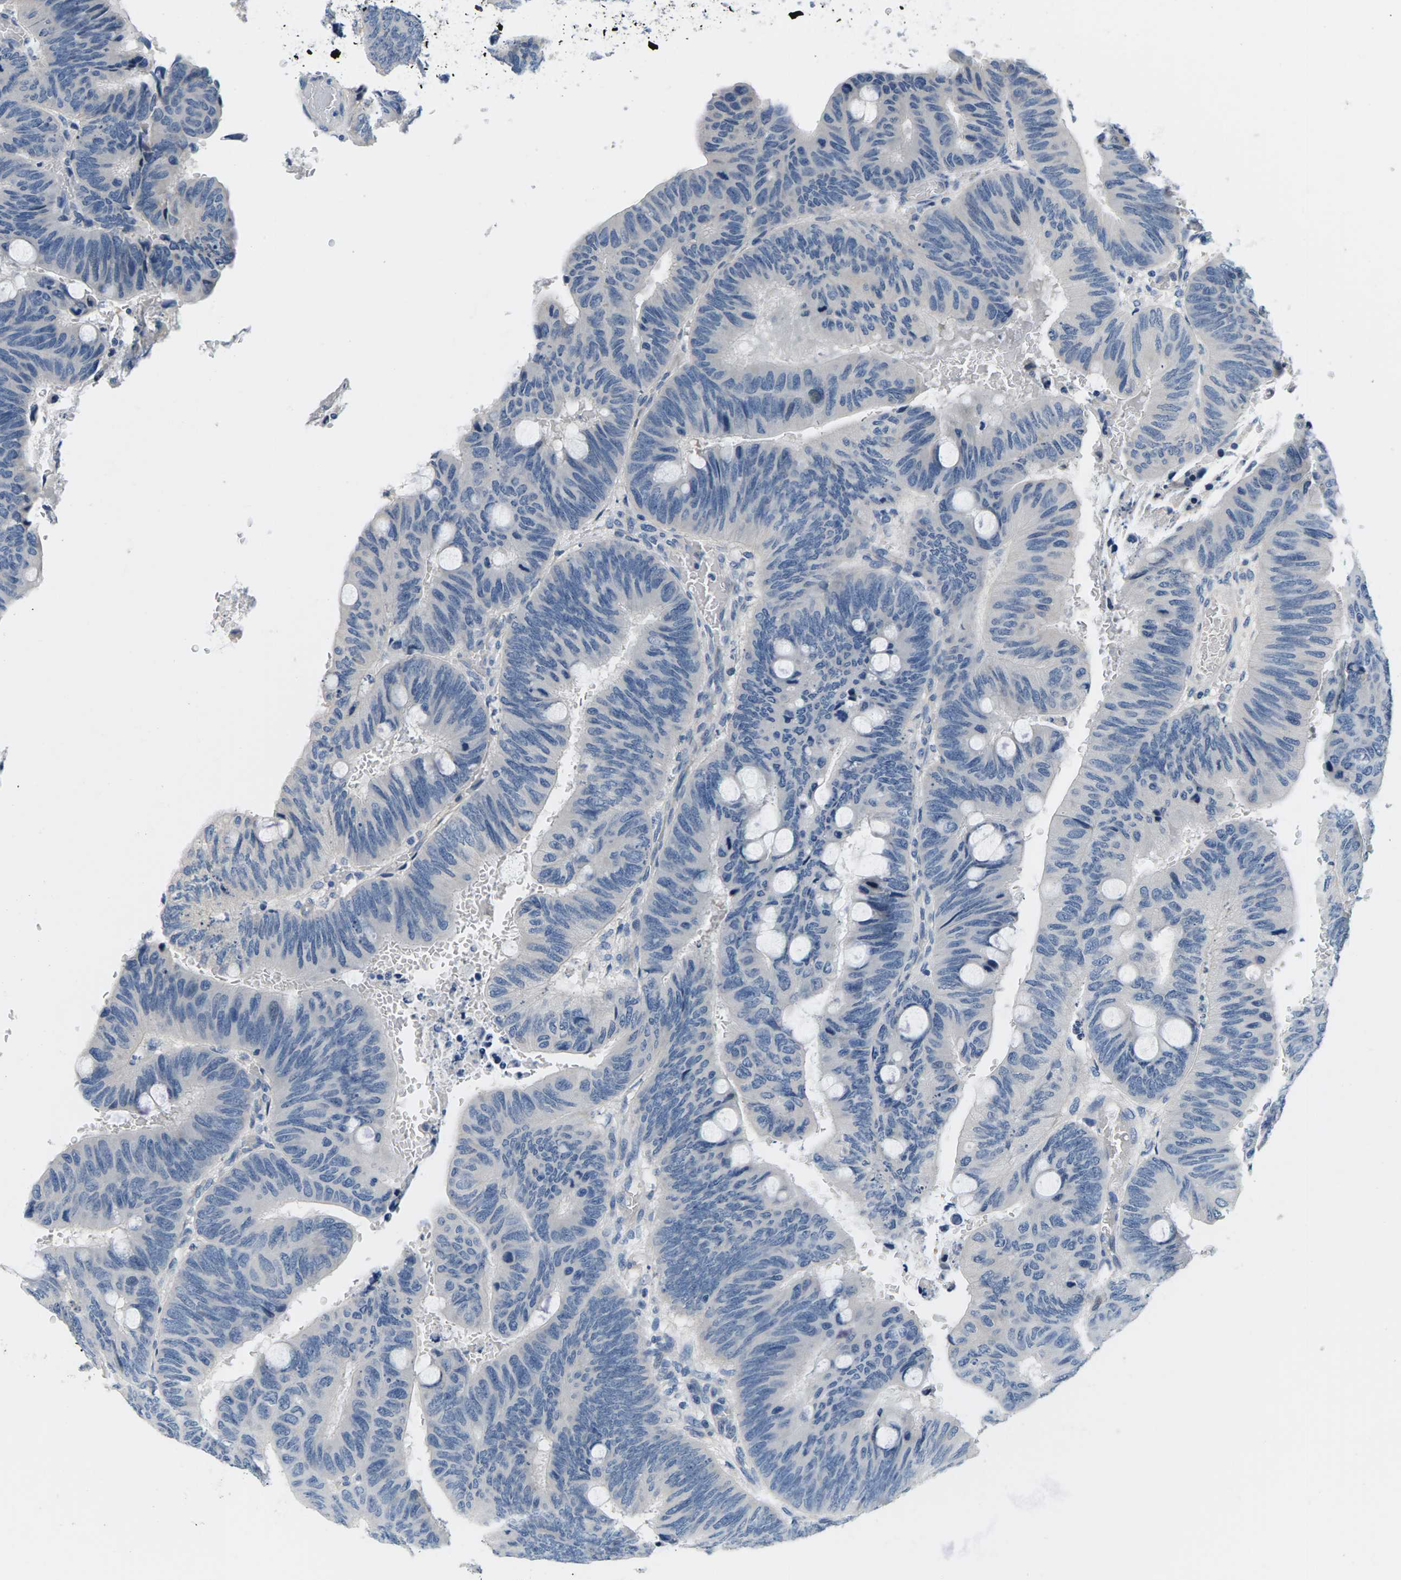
{"staining": {"intensity": "negative", "quantity": "none", "location": "none"}, "tissue": "colorectal cancer", "cell_type": "Tumor cells", "image_type": "cancer", "snomed": [{"axis": "morphology", "description": "Normal tissue, NOS"}, {"axis": "morphology", "description": "Adenocarcinoma, NOS"}, {"axis": "topography", "description": "Rectum"}], "caption": "Protein analysis of colorectal adenocarcinoma displays no significant staining in tumor cells.", "gene": "TSPAN2", "patient": {"sex": "male", "age": 92}}